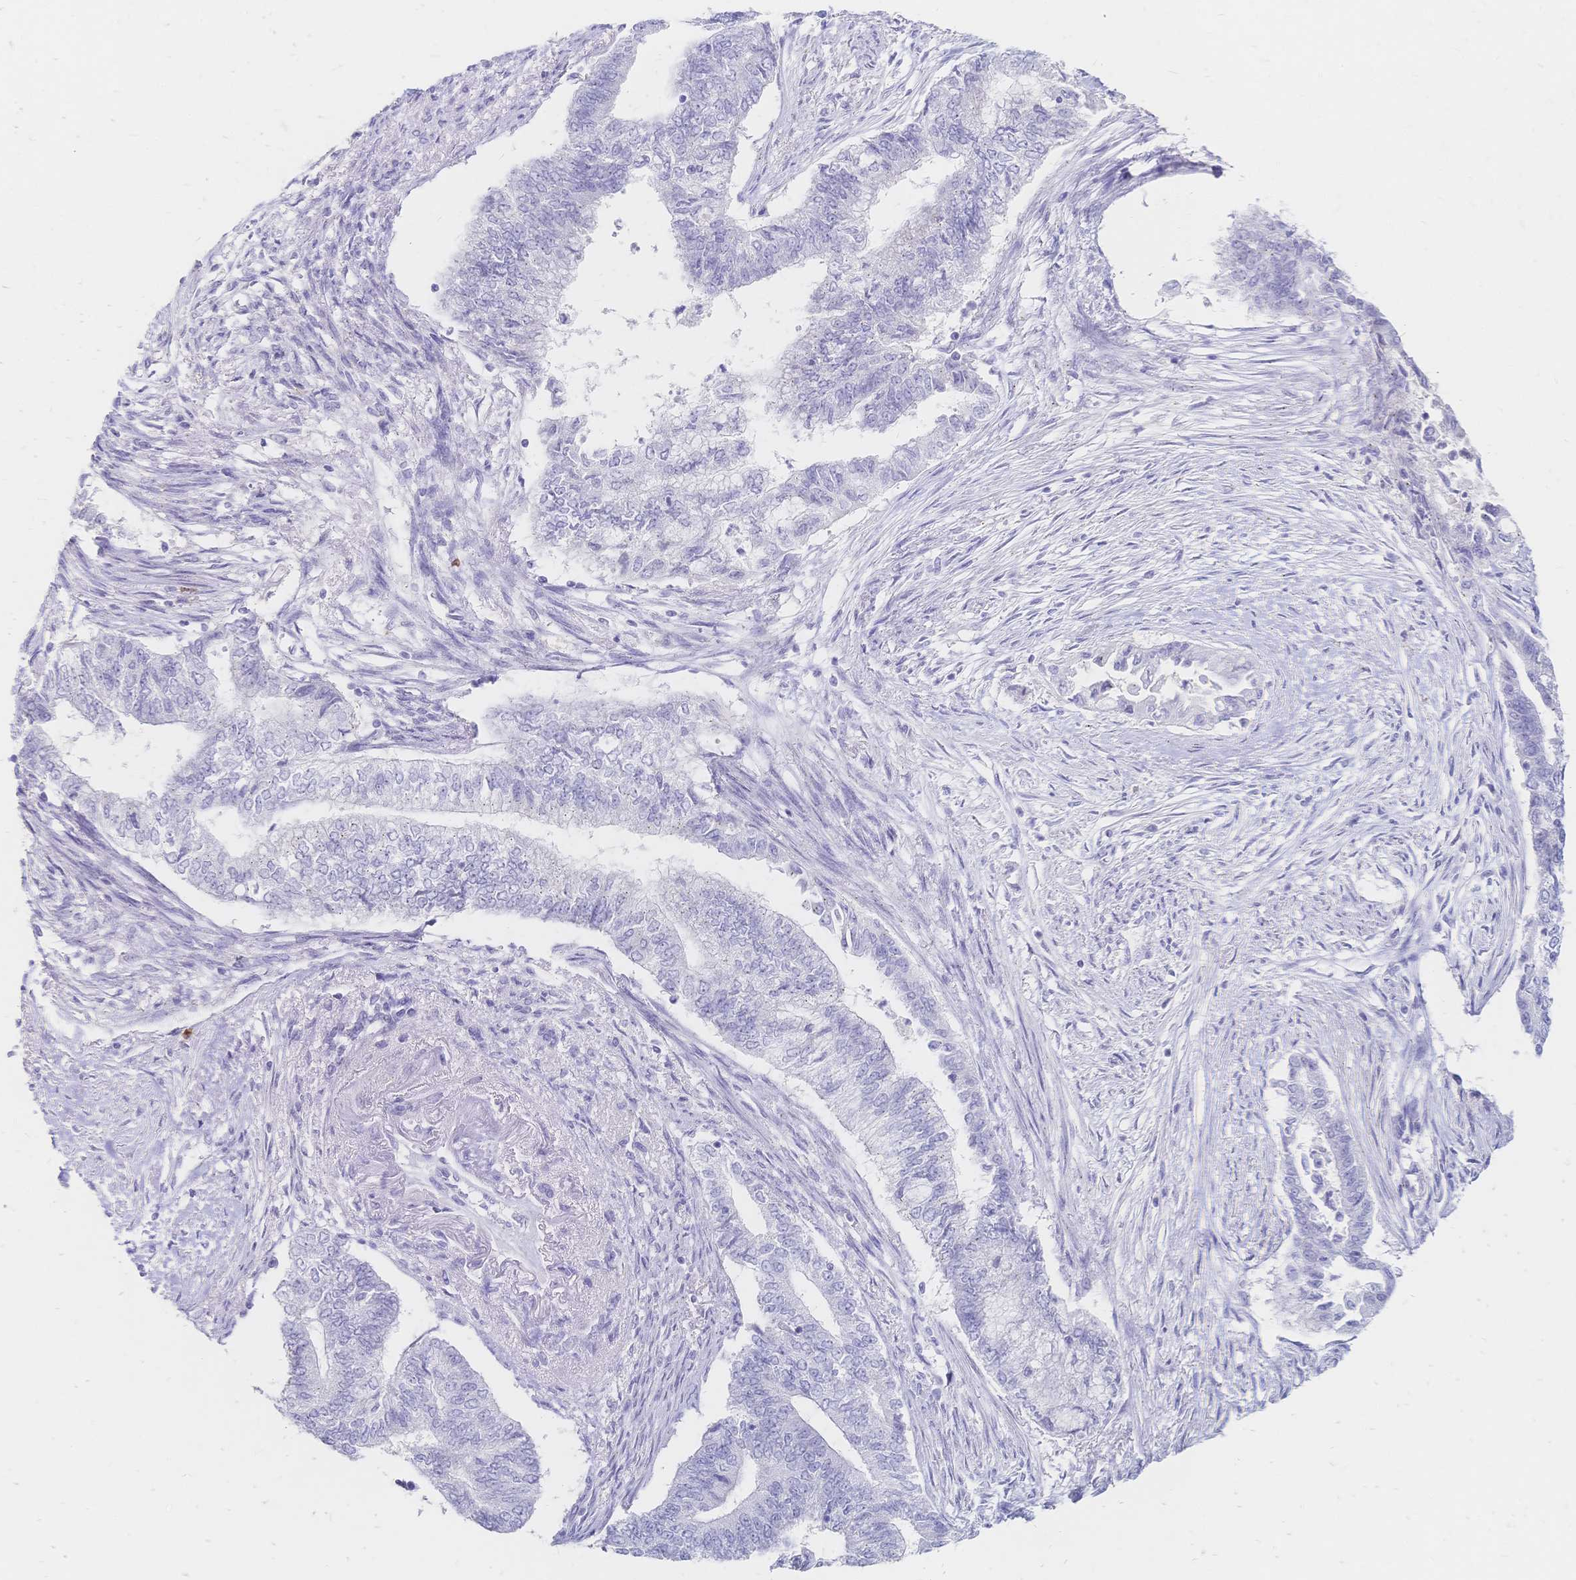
{"staining": {"intensity": "negative", "quantity": "none", "location": "none"}, "tissue": "endometrial cancer", "cell_type": "Tumor cells", "image_type": "cancer", "snomed": [{"axis": "morphology", "description": "Adenocarcinoma, NOS"}, {"axis": "topography", "description": "Endometrium"}], "caption": "Immunohistochemical staining of adenocarcinoma (endometrial) demonstrates no significant positivity in tumor cells.", "gene": "PSORS1C2", "patient": {"sex": "female", "age": 65}}